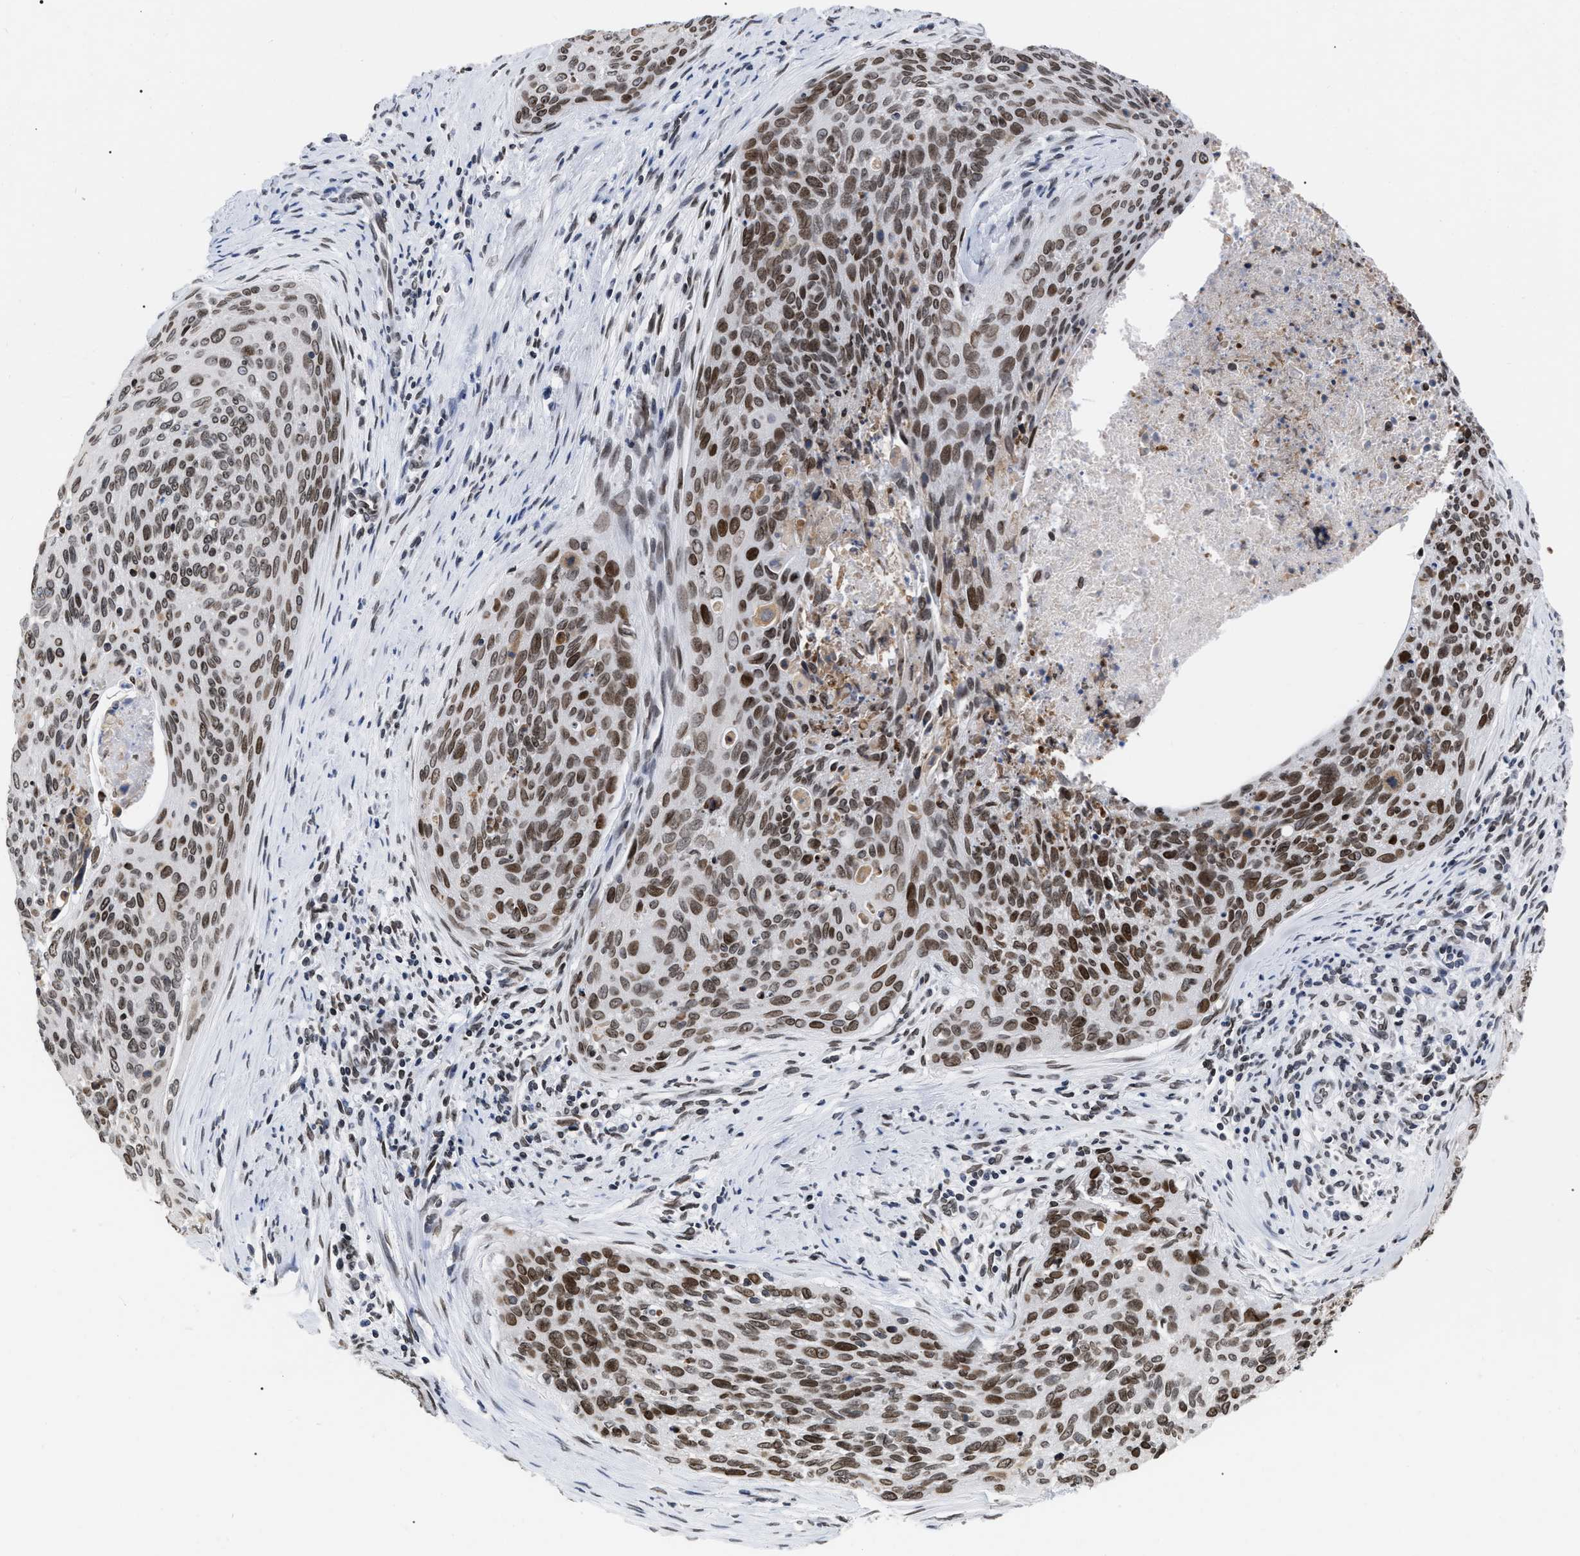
{"staining": {"intensity": "moderate", "quantity": ">75%", "location": "cytoplasmic/membranous,nuclear"}, "tissue": "cervical cancer", "cell_type": "Tumor cells", "image_type": "cancer", "snomed": [{"axis": "morphology", "description": "Squamous cell carcinoma, NOS"}, {"axis": "topography", "description": "Cervix"}], "caption": "Protein staining displays moderate cytoplasmic/membranous and nuclear positivity in approximately >75% of tumor cells in squamous cell carcinoma (cervical).", "gene": "TPR", "patient": {"sex": "female", "age": 55}}